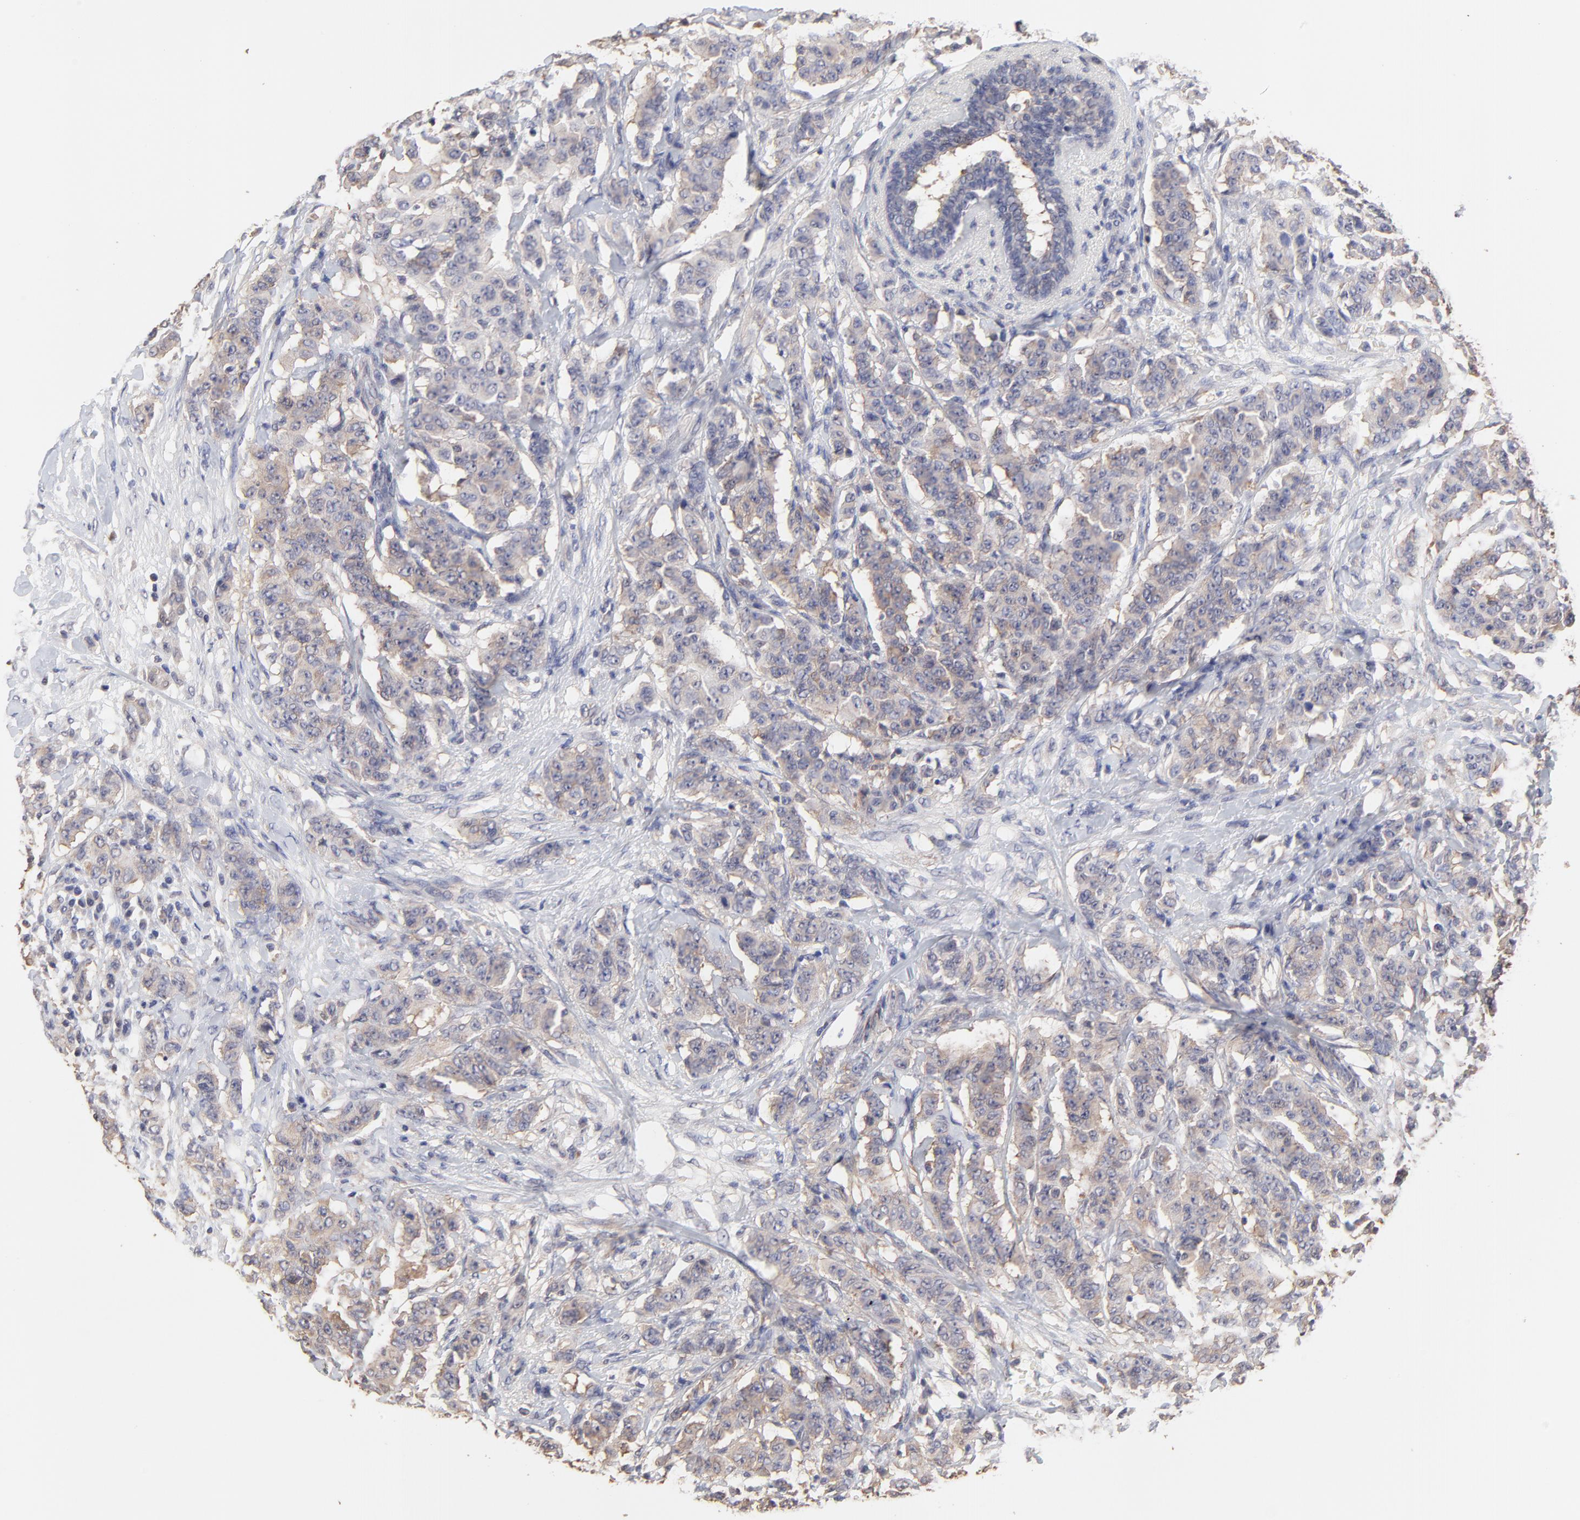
{"staining": {"intensity": "weak", "quantity": ">75%", "location": "cytoplasmic/membranous"}, "tissue": "breast cancer", "cell_type": "Tumor cells", "image_type": "cancer", "snomed": [{"axis": "morphology", "description": "Duct carcinoma"}, {"axis": "topography", "description": "Breast"}], "caption": "This histopathology image demonstrates IHC staining of human breast cancer, with low weak cytoplasmic/membranous staining in about >75% of tumor cells.", "gene": "CCT2", "patient": {"sex": "female", "age": 40}}